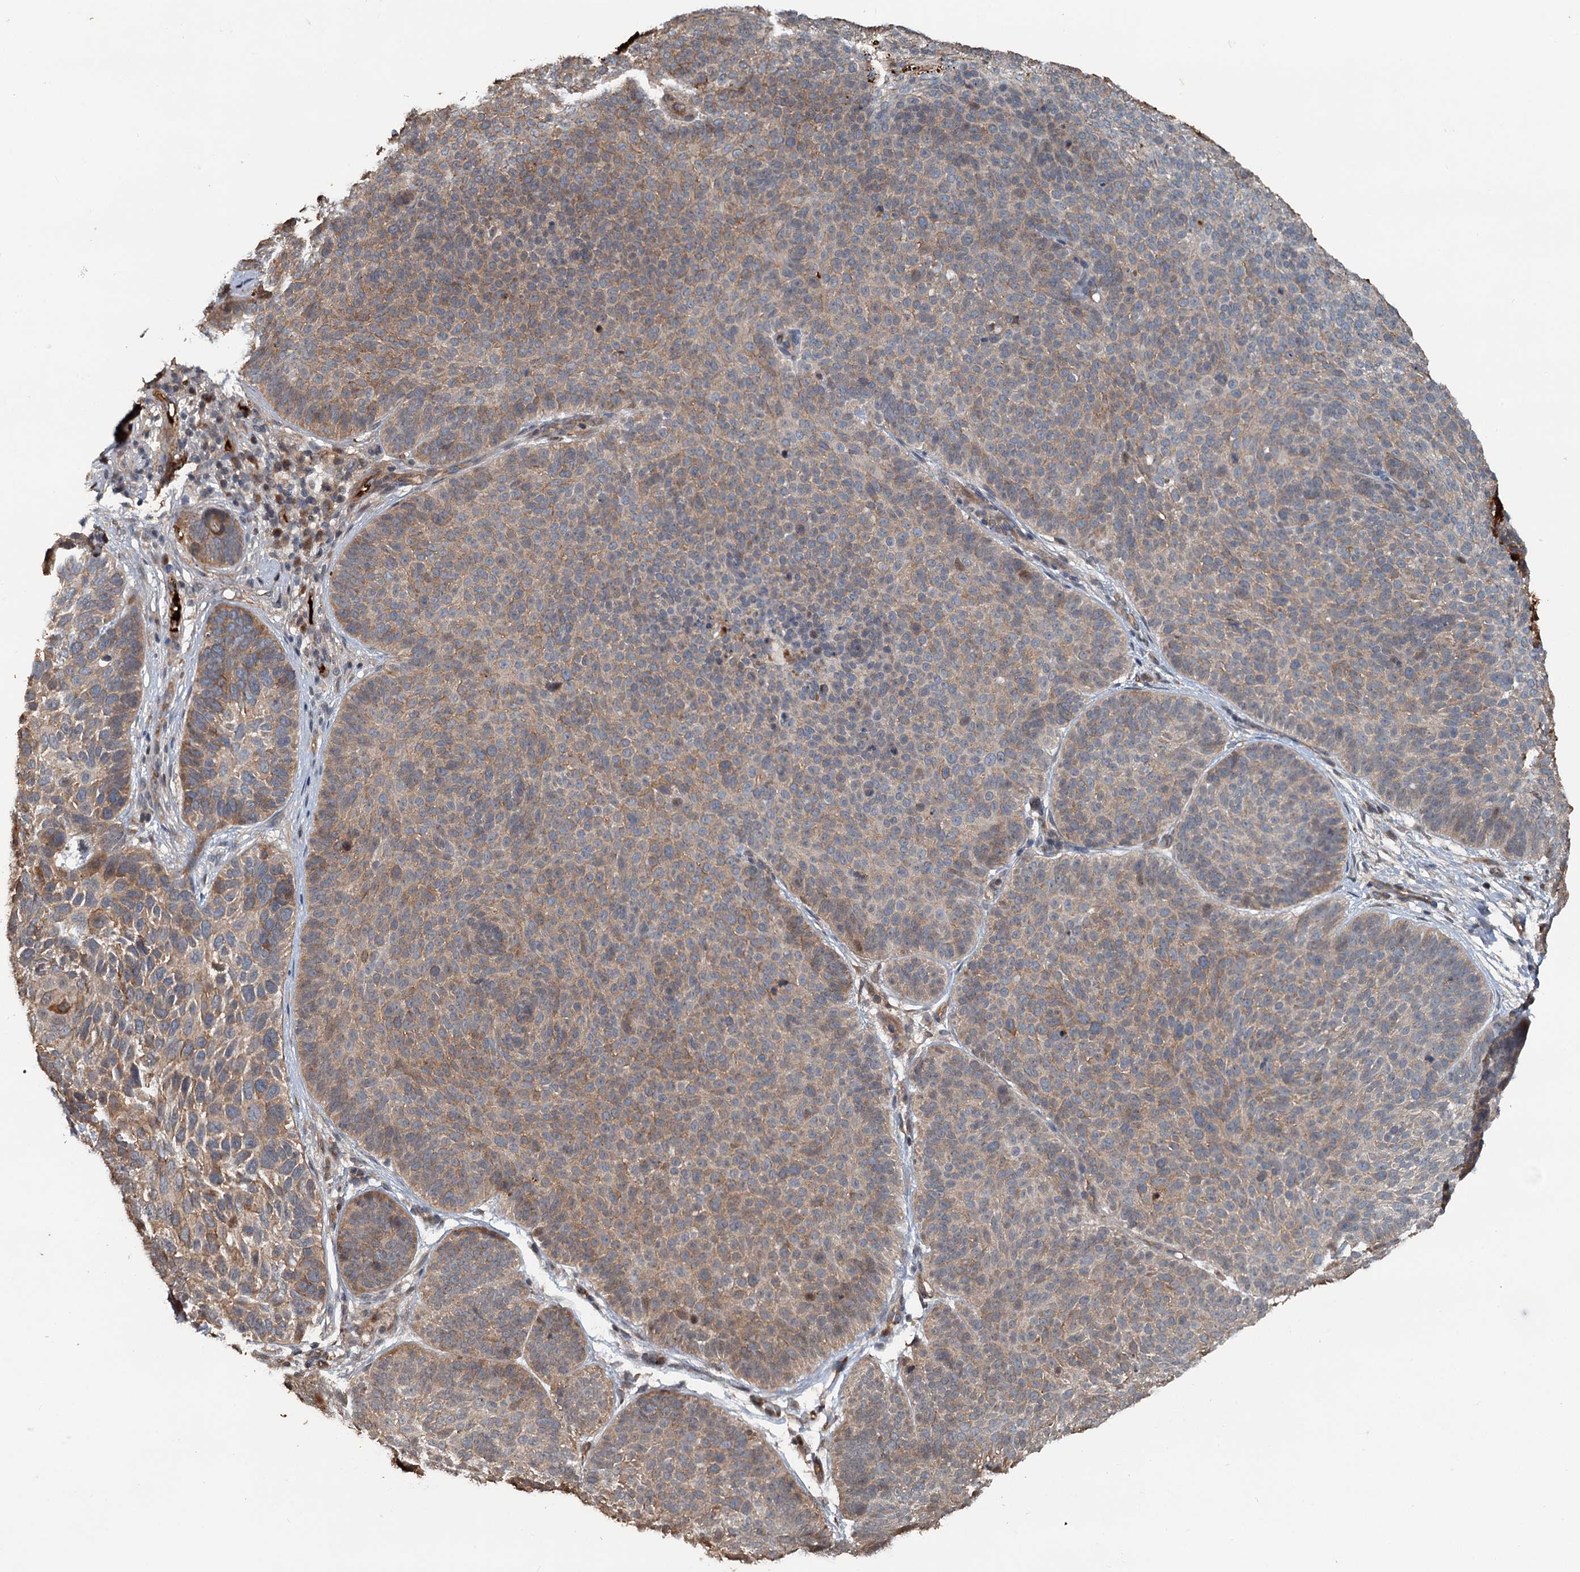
{"staining": {"intensity": "moderate", "quantity": "<25%", "location": "cytoplasmic/membranous"}, "tissue": "skin cancer", "cell_type": "Tumor cells", "image_type": "cancer", "snomed": [{"axis": "morphology", "description": "Basal cell carcinoma"}, {"axis": "topography", "description": "Skin"}], "caption": "IHC (DAB (3,3'-diaminobenzidine)) staining of human skin cancer (basal cell carcinoma) displays moderate cytoplasmic/membranous protein positivity in about <25% of tumor cells.", "gene": "TEDC1", "patient": {"sex": "male", "age": 85}}